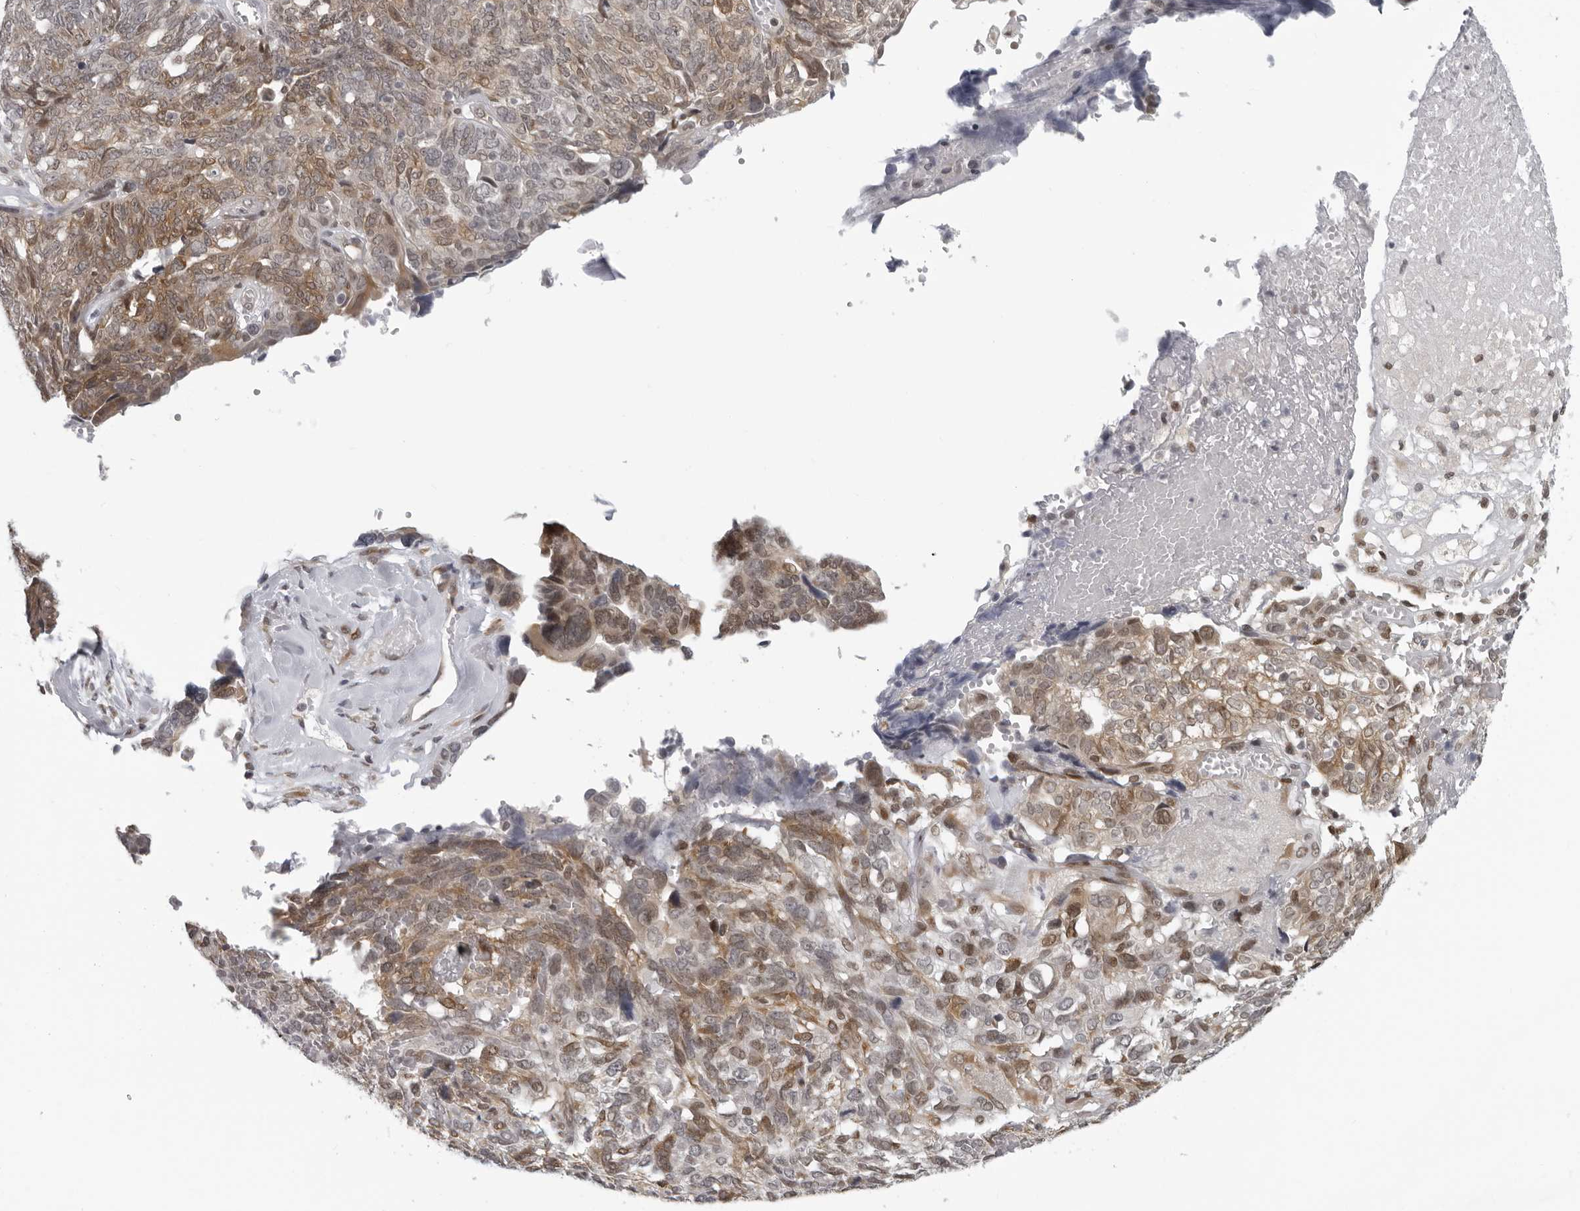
{"staining": {"intensity": "moderate", "quantity": "25%-75%", "location": "cytoplasmic/membranous,nuclear"}, "tissue": "ovarian cancer", "cell_type": "Tumor cells", "image_type": "cancer", "snomed": [{"axis": "morphology", "description": "Cystadenocarcinoma, serous, NOS"}, {"axis": "topography", "description": "Ovary"}], "caption": "Ovarian serous cystadenocarcinoma stained with immunohistochemistry (IHC) demonstrates moderate cytoplasmic/membranous and nuclear positivity in approximately 25%-75% of tumor cells.", "gene": "MAF", "patient": {"sex": "female", "age": 79}}